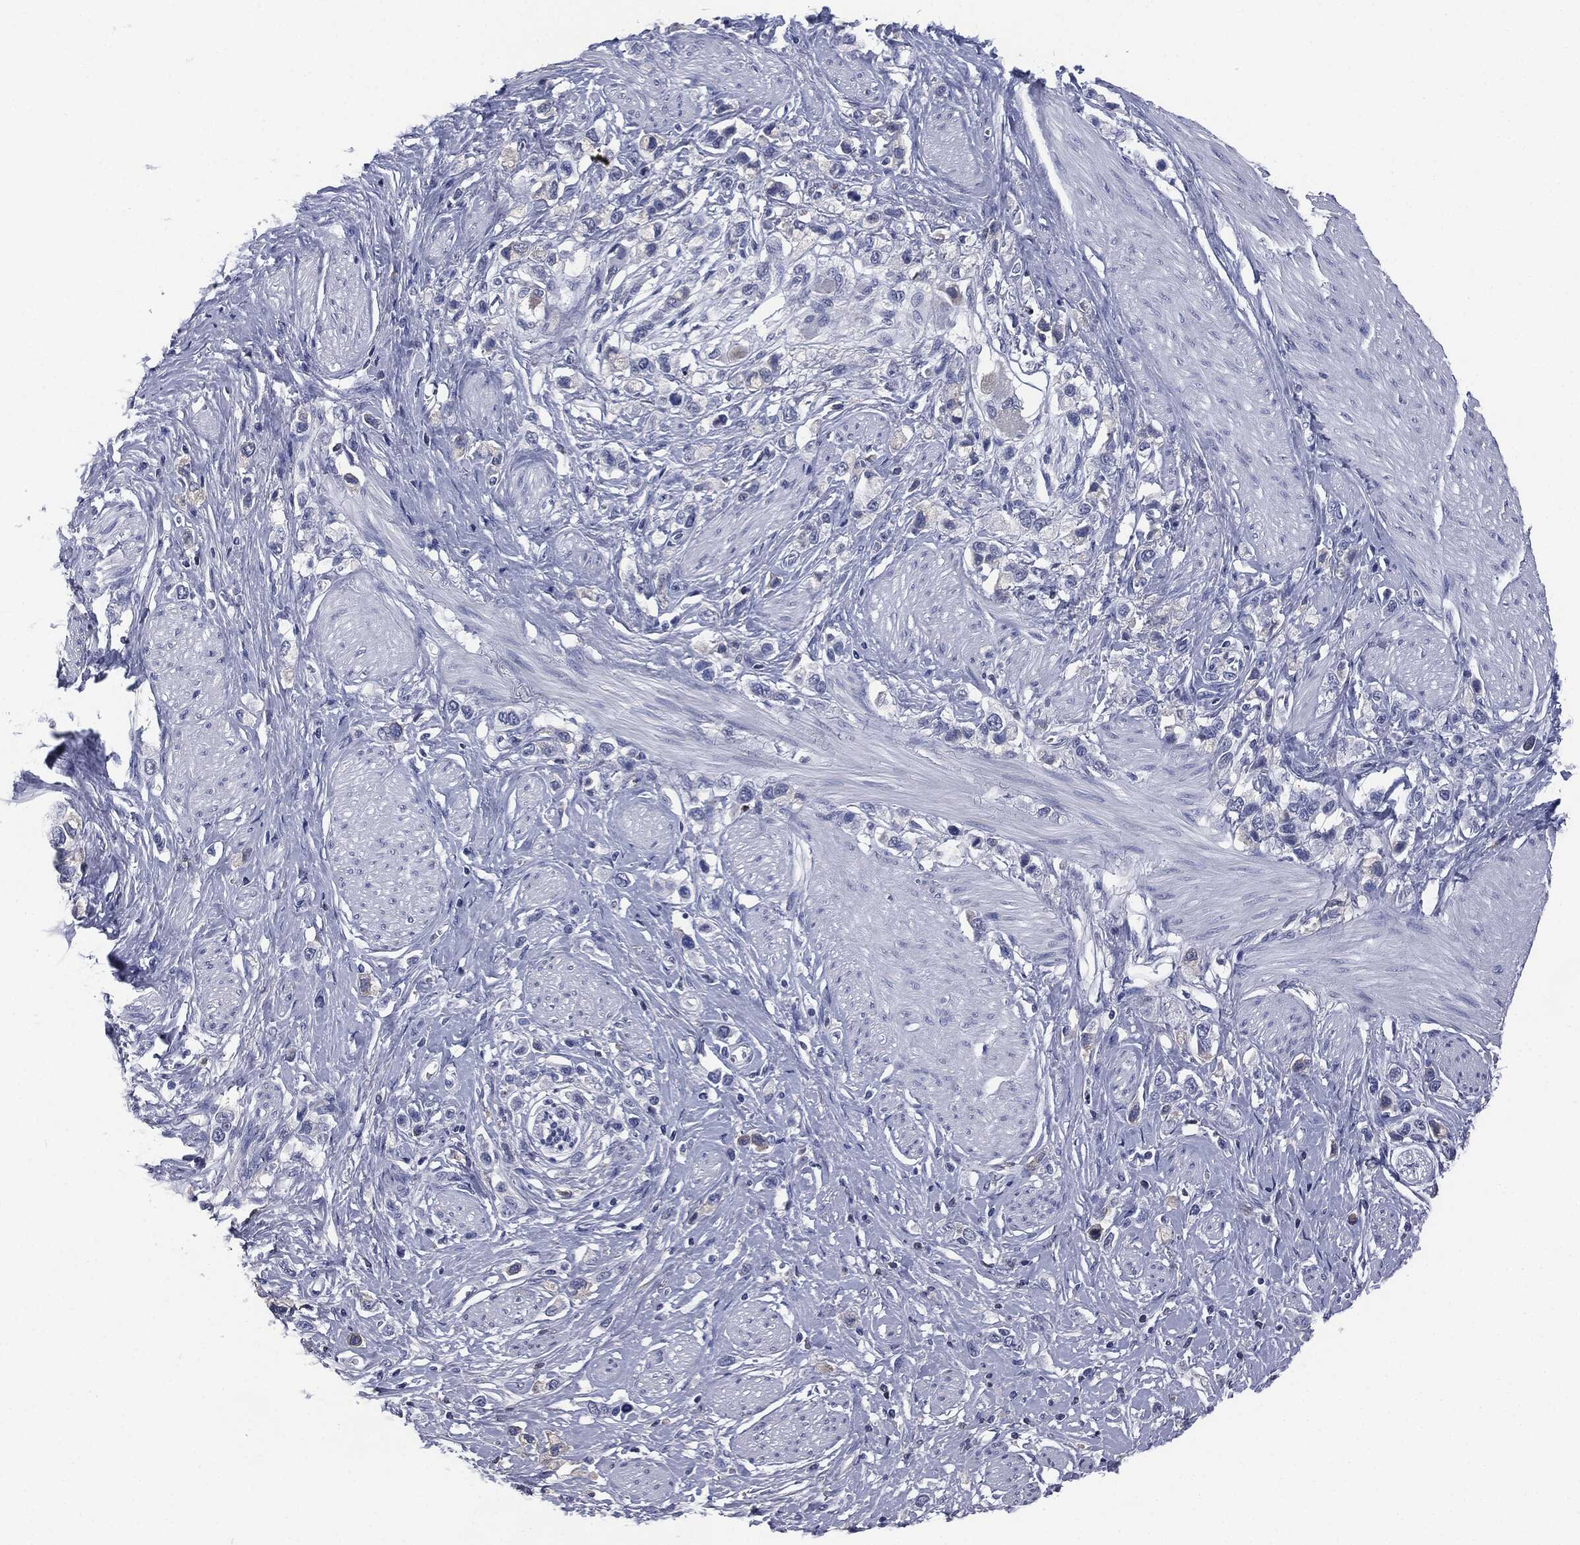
{"staining": {"intensity": "negative", "quantity": "none", "location": "none"}, "tissue": "stomach cancer", "cell_type": "Tumor cells", "image_type": "cancer", "snomed": [{"axis": "morphology", "description": "Normal tissue, NOS"}, {"axis": "morphology", "description": "Adenocarcinoma, NOS"}, {"axis": "morphology", "description": "Adenocarcinoma, High grade"}, {"axis": "topography", "description": "Stomach, upper"}, {"axis": "topography", "description": "Stomach"}], "caption": "DAB (3,3'-diaminobenzidine) immunohistochemical staining of human stomach adenocarcinoma shows no significant positivity in tumor cells. (DAB IHC visualized using brightfield microscopy, high magnification).", "gene": "SIGLEC7", "patient": {"sex": "female", "age": 65}}